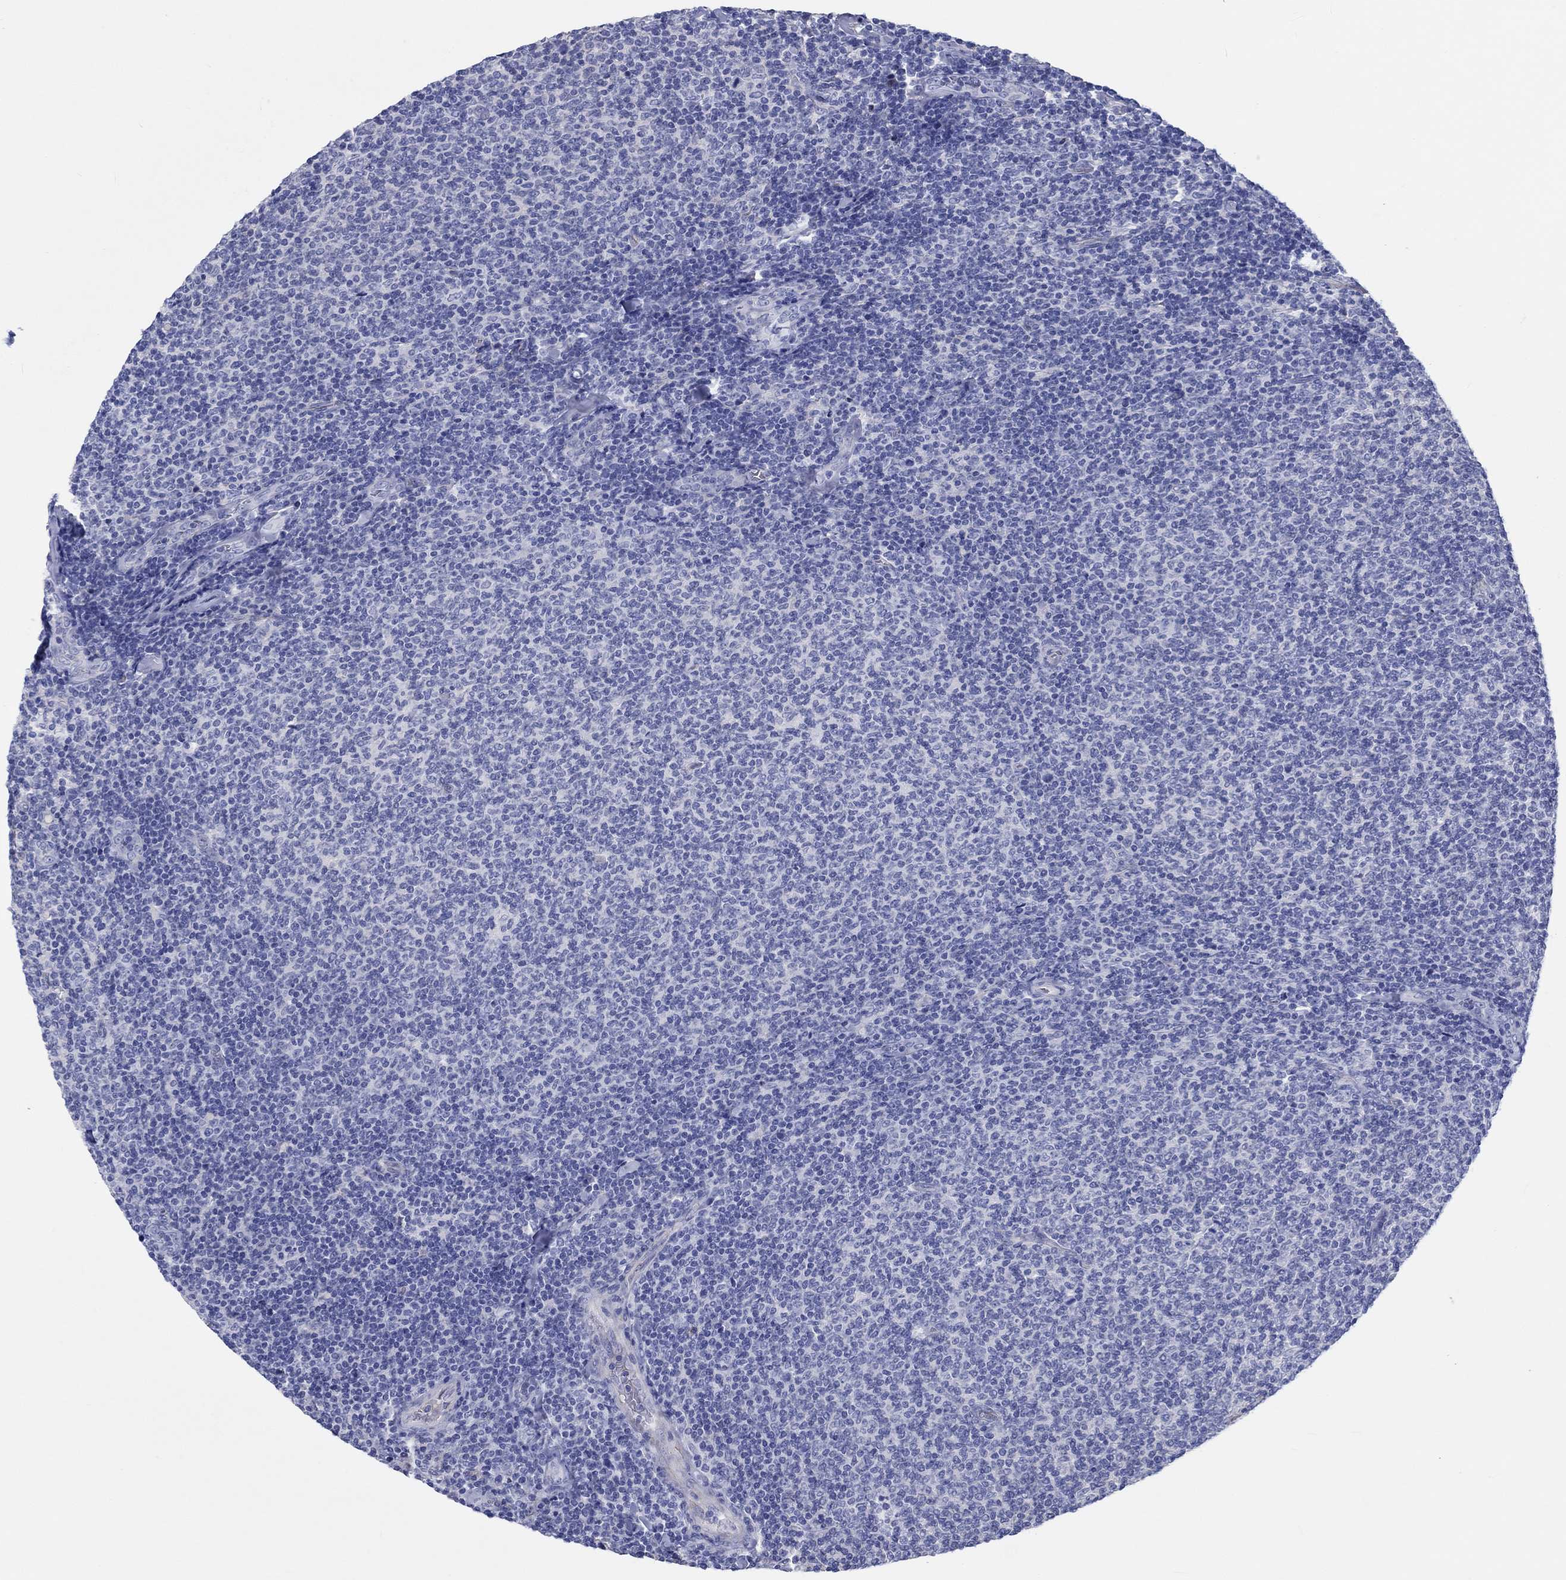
{"staining": {"intensity": "negative", "quantity": "none", "location": "none"}, "tissue": "lymphoma", "cell_type": "Tumor cells", "image_type": "cancer", "snomed": [{"axis": "morphology", "description": "Malignant lymphoma, non-Hodgkin's type, Low grade"}, {"axis": "topography", "description": "Lymph node"}], "caption": "Immunohistochemistry photomicrograph of neoplastic tissue: human lymphoma stained with DAB shows no significant protein staining in tumor cells.", "gene": "CDY2B", "patient": {"sex": "male", "age": 52}}